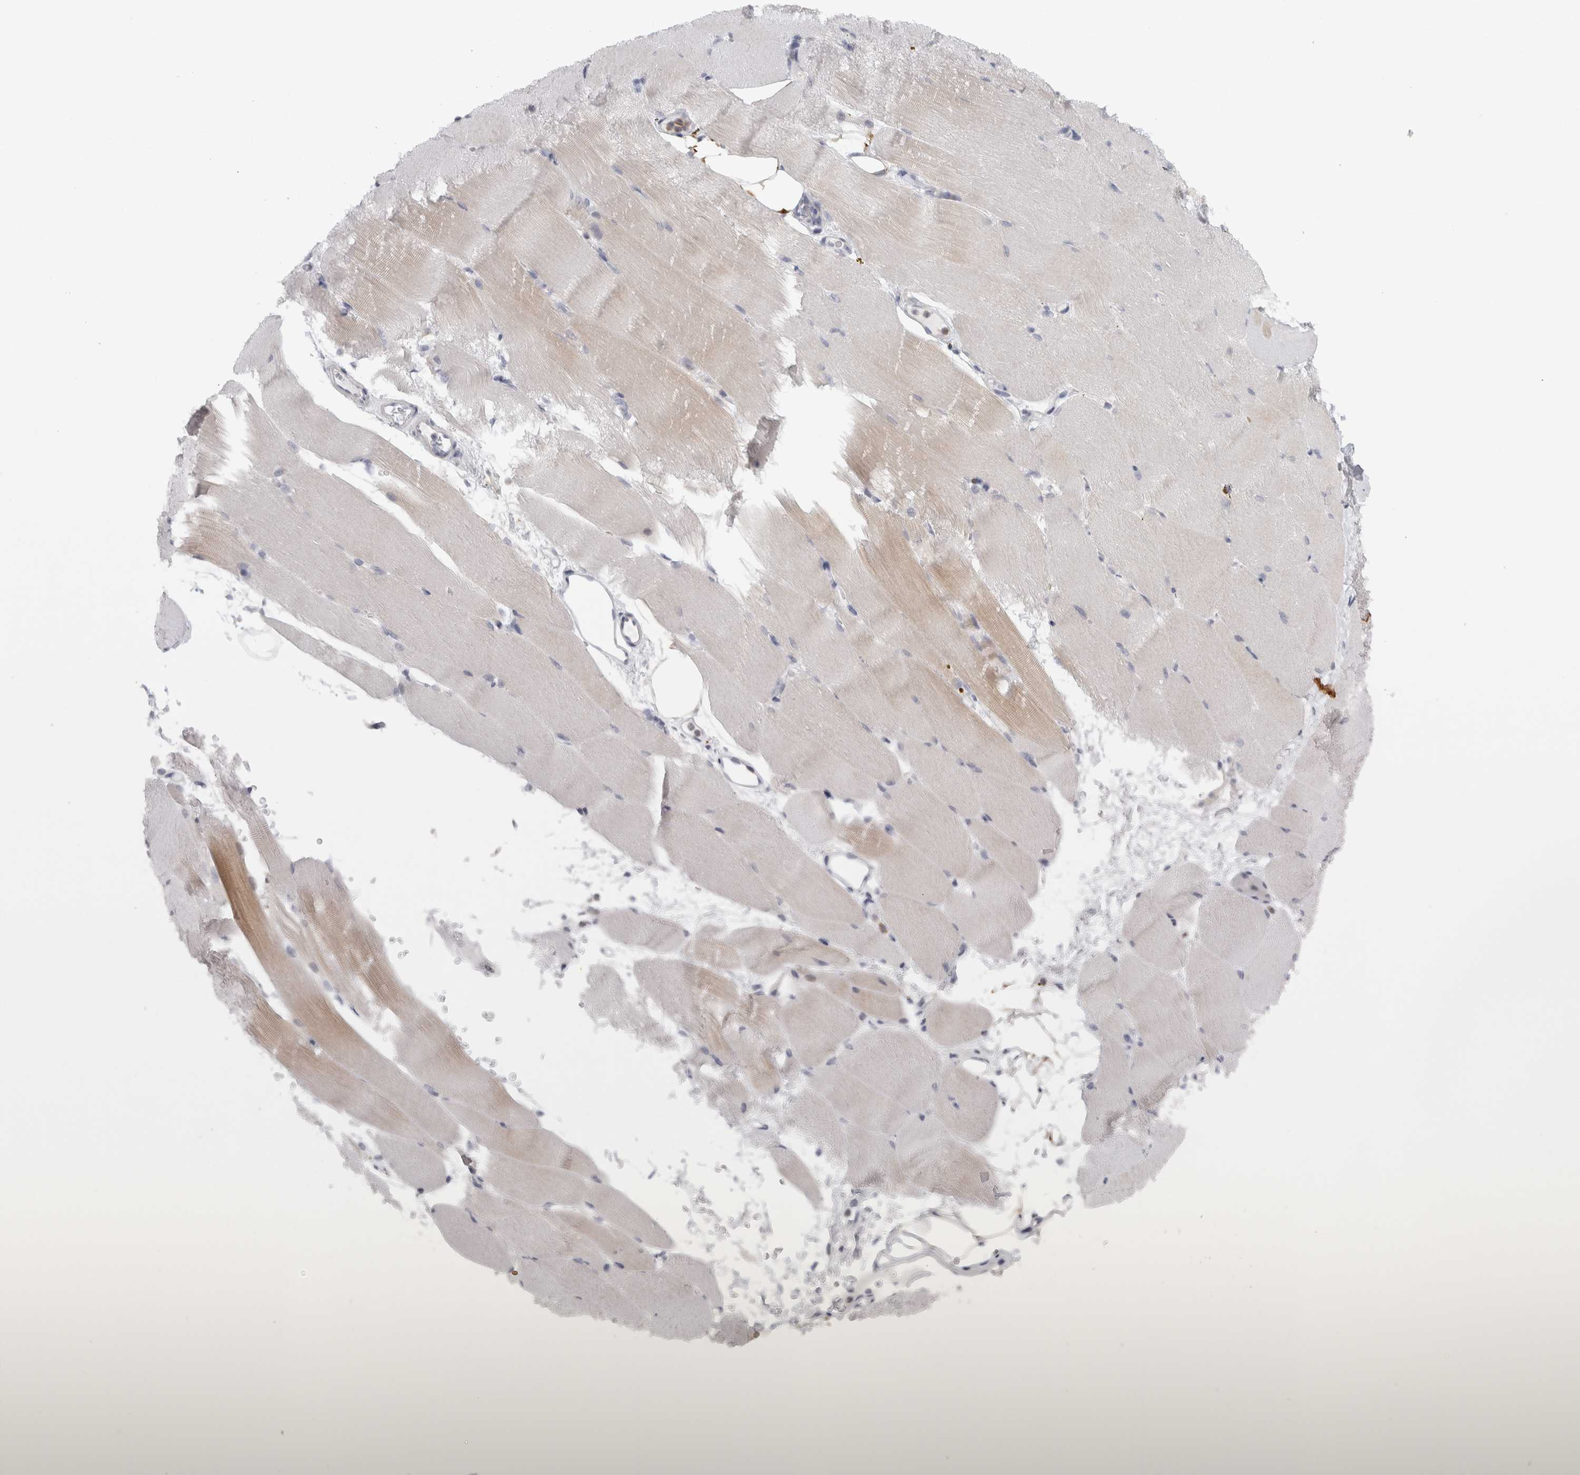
{"staining": {"intensity": "weak", "quantity": "25%-75%", "location": "cytoplasmic/membranous"}, "tissue": "skeletal muscle", "cell_type": "Myocytes", "image_type": "normal", "snomed": [{"axis": "morphology", "description": "Normal tissue, NOS"}, {"axis": "topography", "description": "Skeletal muscle"}, {"axis": "topography", "description": "Parathyroid gland"}], "caption": "DAB (3,3'-diaminobenzidine) immunohistochemical staining of normal skeletal muscle shows weak cytoplasmic/membranous protein positivity in about 25%-75% of myocytes.", "gene": "PTPRN2", "patient": {"sex": "female", "age": 37}}